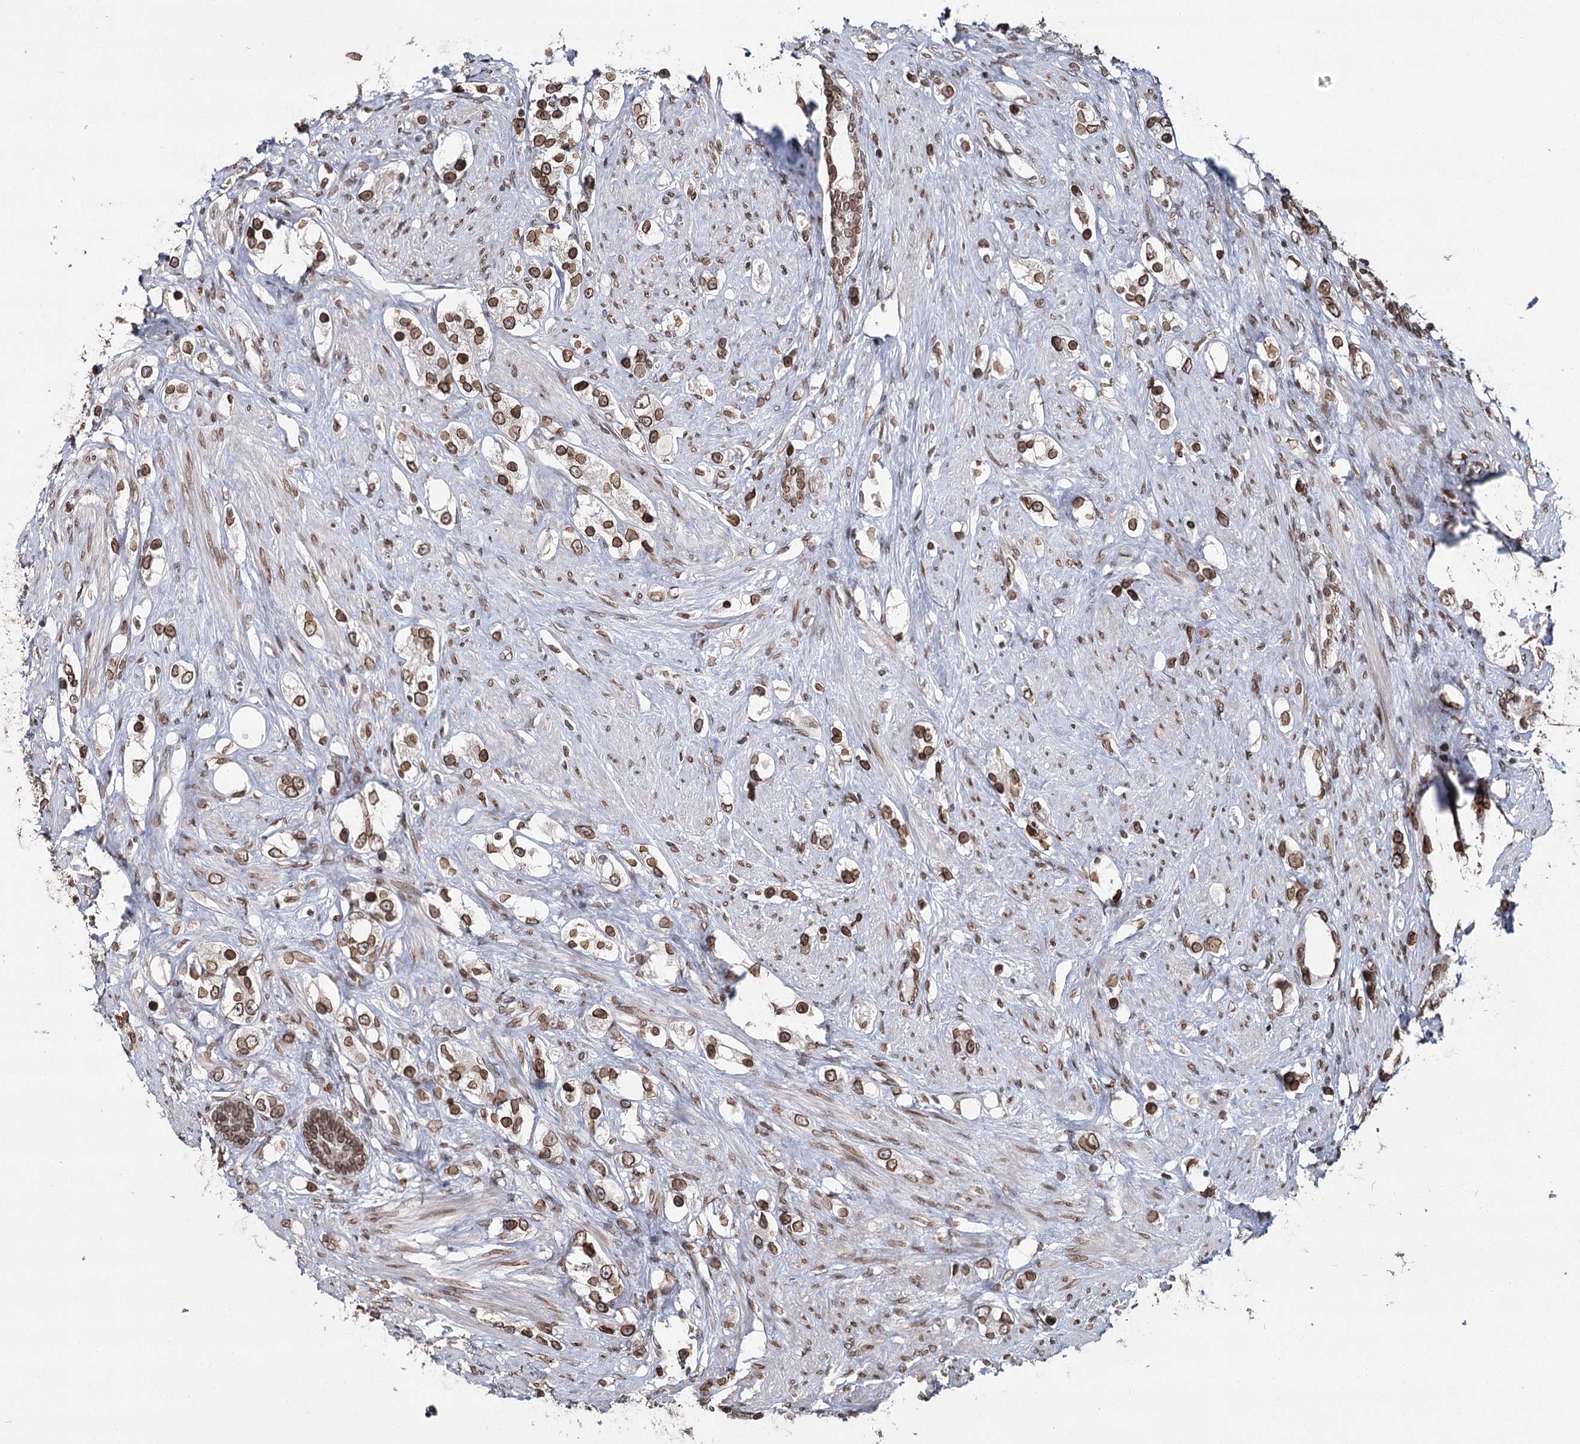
{"staining": {"intensity": "moderate", "quantity": ">75%", "location": "cytoplasmic/membranous,nuclear"}, "tissue": "prostate cancer", "cell_type": "Tumor cells", "image_type": "cancer", "snomed": [{"axis": "morphology", "description": "Adenocarcinoma, High grade"}, {"axis": "topography", "description": "Prostate"}], "caption": "A high-resolution photomicrograph shows immunohistochemistry staining of adenocarcinoma (high-grade) (prostate), which reveals moderate cytoplasmic/membranous and nuclear staining in about >75% of tumor cells. Immunohistochemistry (ihc) stains the protein of interest in brown and the nuclei are stained blue.", "gene": "KIAA0930", "patient": {"sex": "male", "age": 63}}